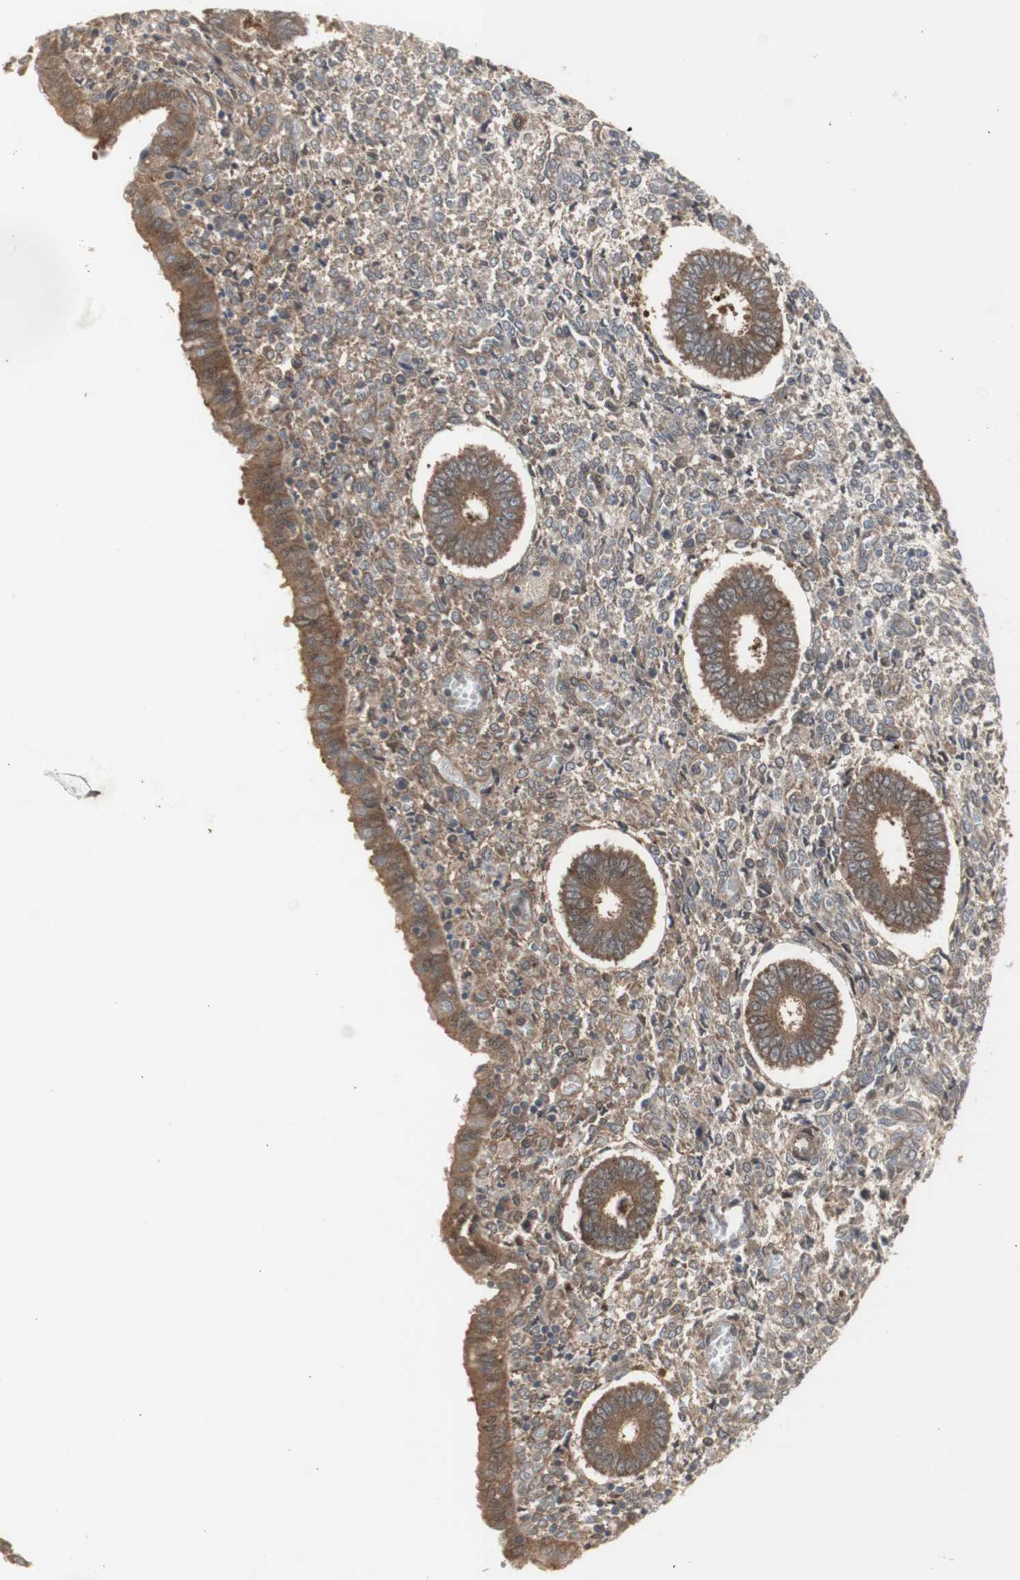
{"staining": {"intensity": "negative", "quantity": "none", "location": "none"}, "tissue": "endometrium", "cell_type": "Cells in endometrial stroma", "image_type": "normal", "snomed": [{"axis": "morphology", "description": "Normal tissue, NOS"}, {"axis": "topography", "description": "Endometrium"}], "caption": "Immunohistochemistry (IHC) photomicrograph of unremarkable human endometrium stained for a protein (brown), which shows no positivity in cells in endometrial stroma.", "gene": "CHURC1", "patient": {"sex": "female", "age": 35}}